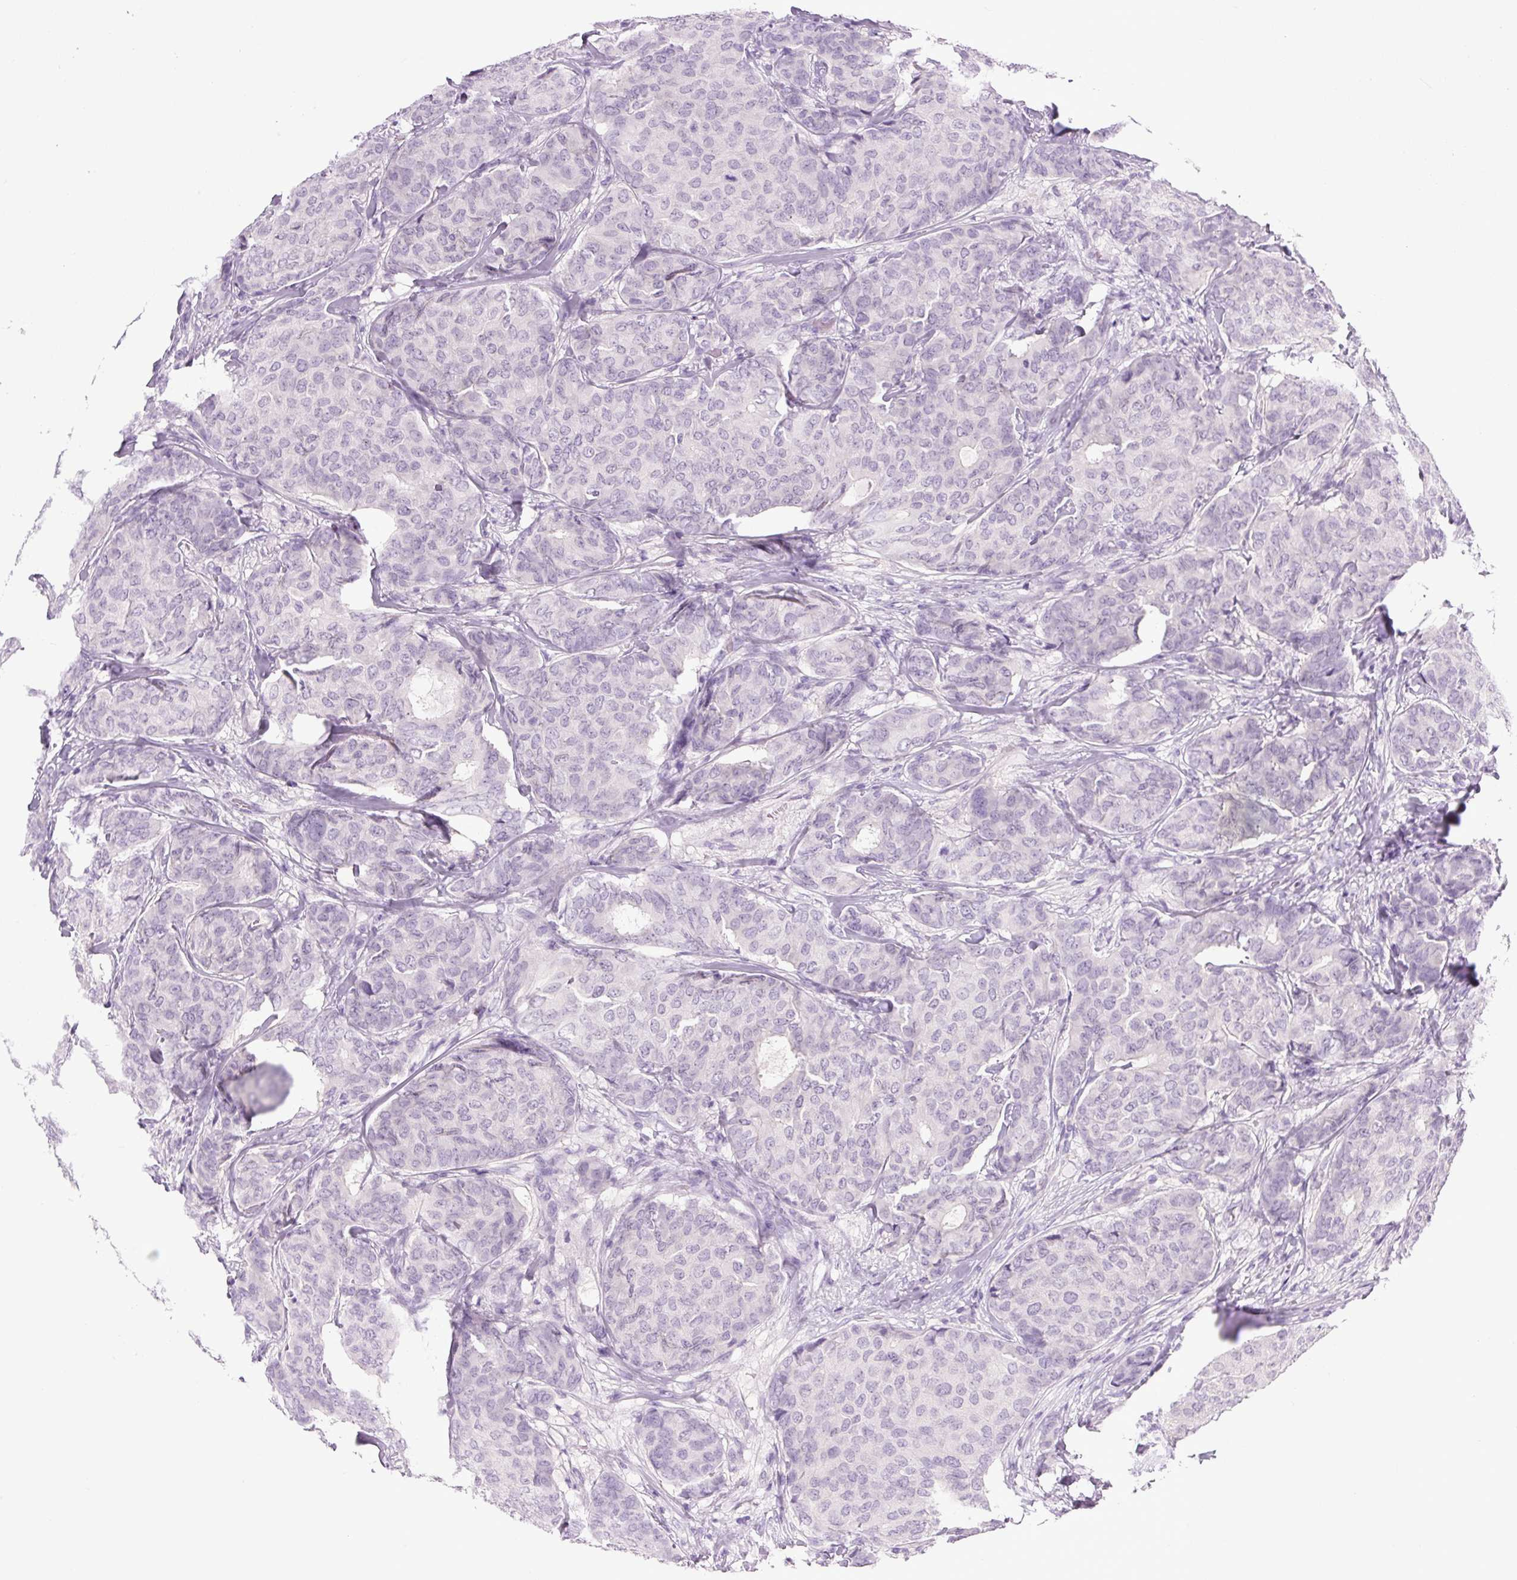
{"staining": {"intensity": "negative", "quantity": "none", "location": "none"}, "tissue": "breast cancer", "cell_type": "Tumor cells", "image_type": "cancer", "snomed": [{"axis": "morphology", "description": "Duct carcinoma"}, {"axis": "topography", "description": "Breast"}], "caption": "Infiltrating ductal carcinoma (breast) stained for a protein using immunohistochemistry reveals no positivity tumor cells.", "gene": "COL9A2", "patient": {"sex": "female", "age": 75}}